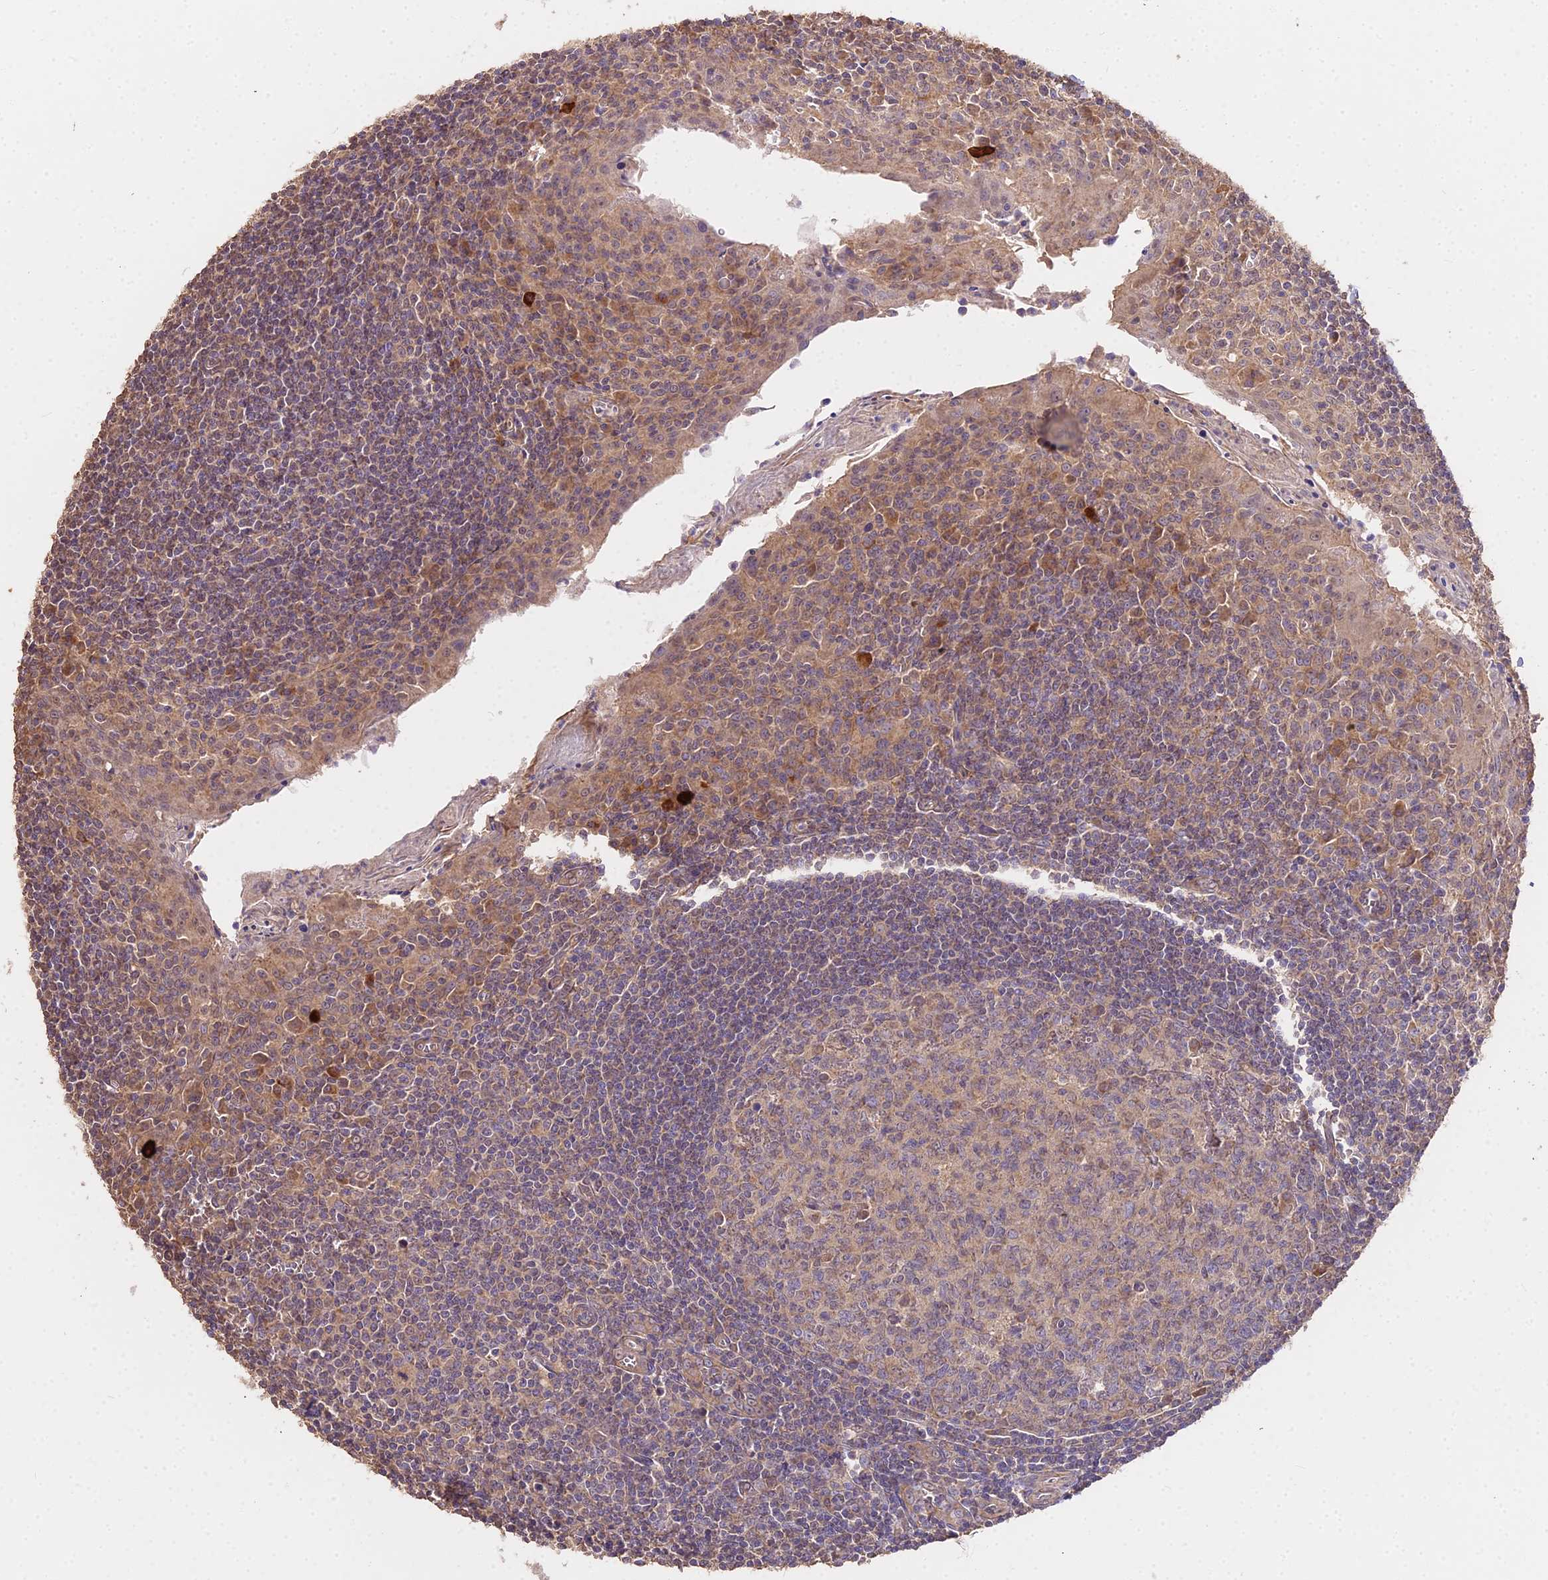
{"staining": {"intensity": "moderate", "quantity": "25%-75%", "location": "cytoplasmic/membranous"}, "tissue": "tonsil", "cell_type": "Germinal center cells", "image_type": "normal", "snomed": [{"axis": "morphology", "description": "Normal tissue, NOS"}, {"axis": "topography", "description": "Tonsil"}], "caption": "Human tonsil stained for a protein (brown) reveals moderate cytoplasmic/membranous positive staining in approximately 25%-75% of germinal center cells.", "gene": "METTL13", "patient": {"sex": "male", "age": 27}}